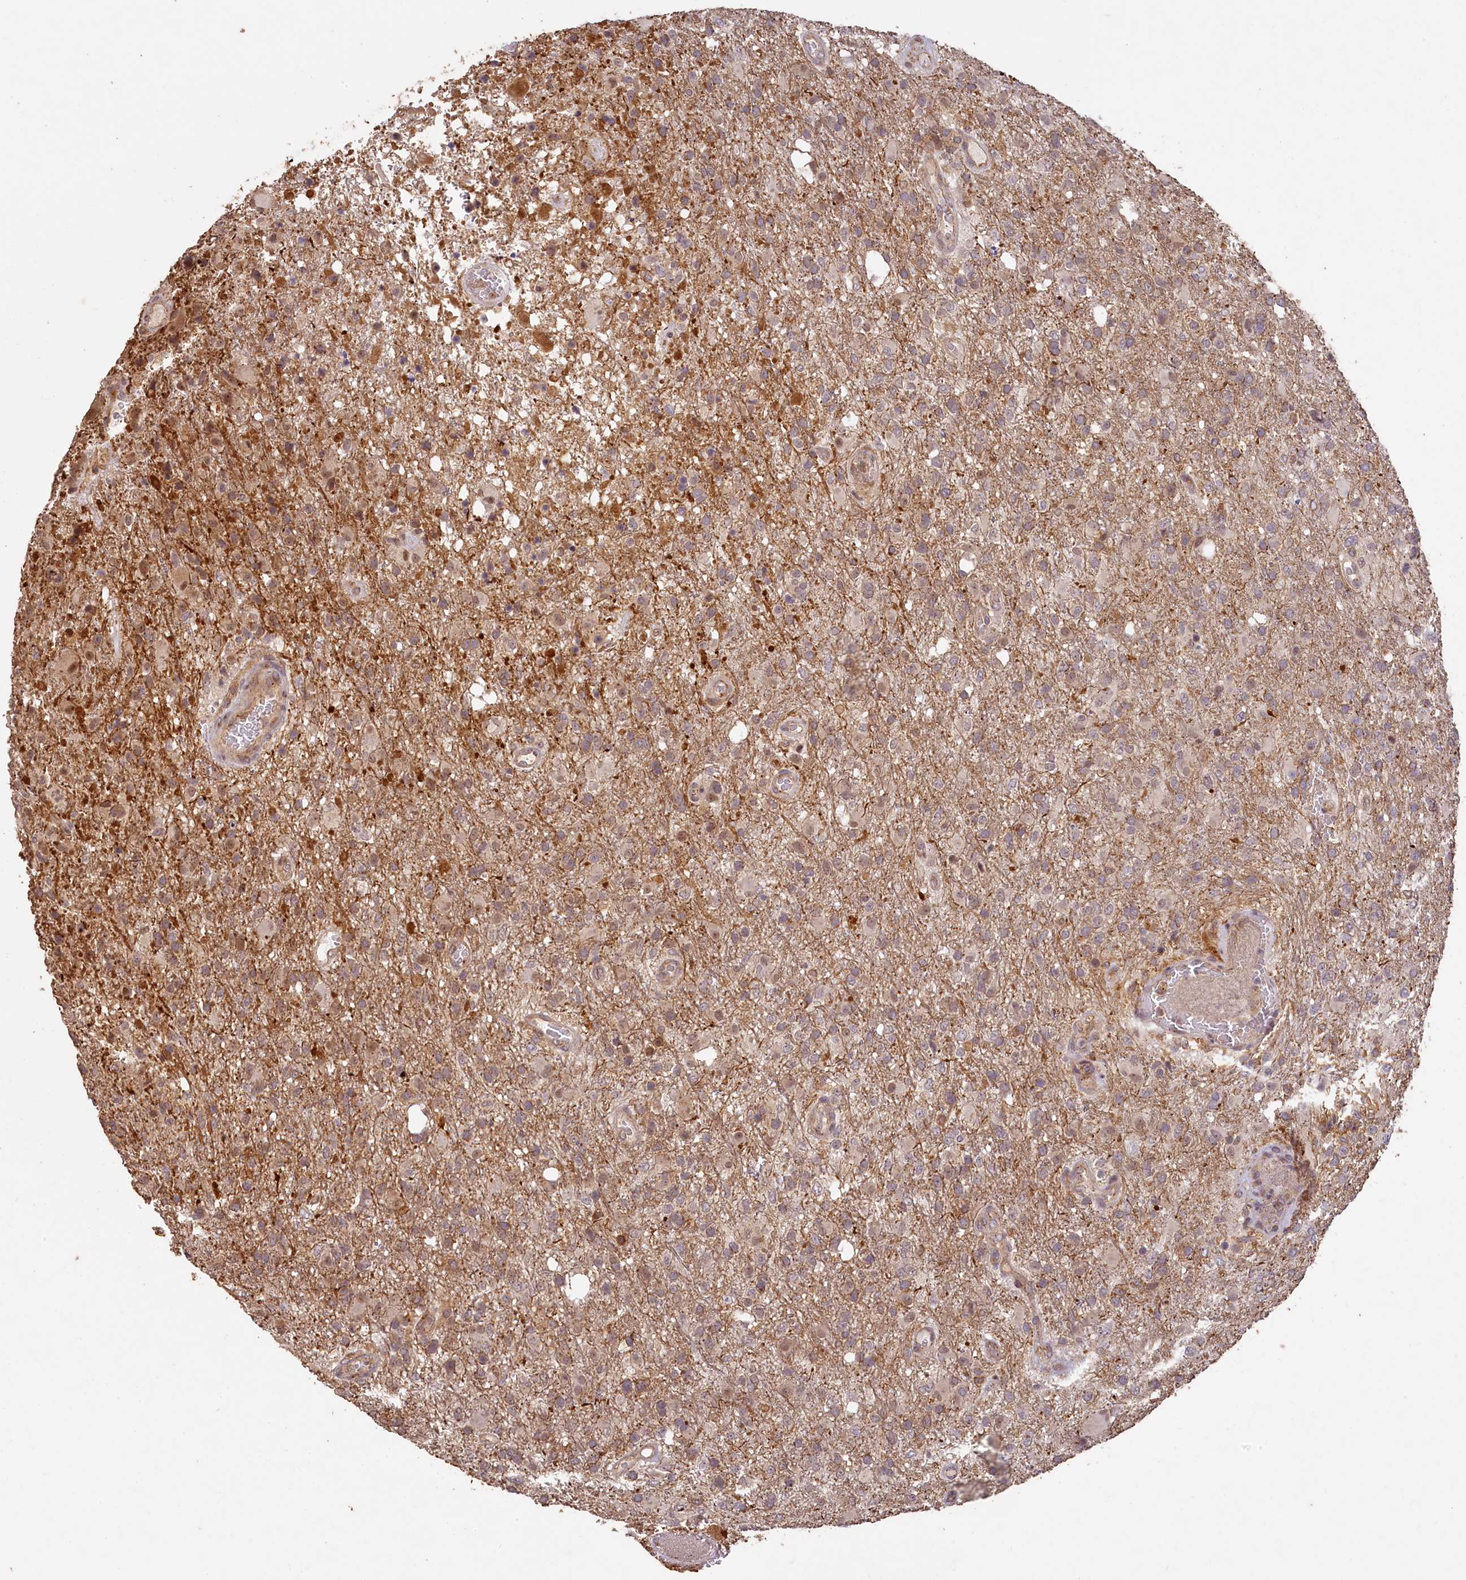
{"staining": {"intensity": "negative", "quantity": "none", "location": "none"}, "tissue": "glioma", "cell_type": "Tumor cells", "image_type": "cancer", "snomed": [{"axis": "morphology", "description": "Glioma, malignant, High grade"}, {"axis": "topography", "description": "Brain"}], "caption": "High magnification brightfield microscopy of glioma stained with DAB (3,3'-diaminobenzidine) (brown) and counterstained with hematoxylin (blue): tumor cells show no significant staining.", "gene": "MADD", "patient": {"sex": "female", "age": 74}}